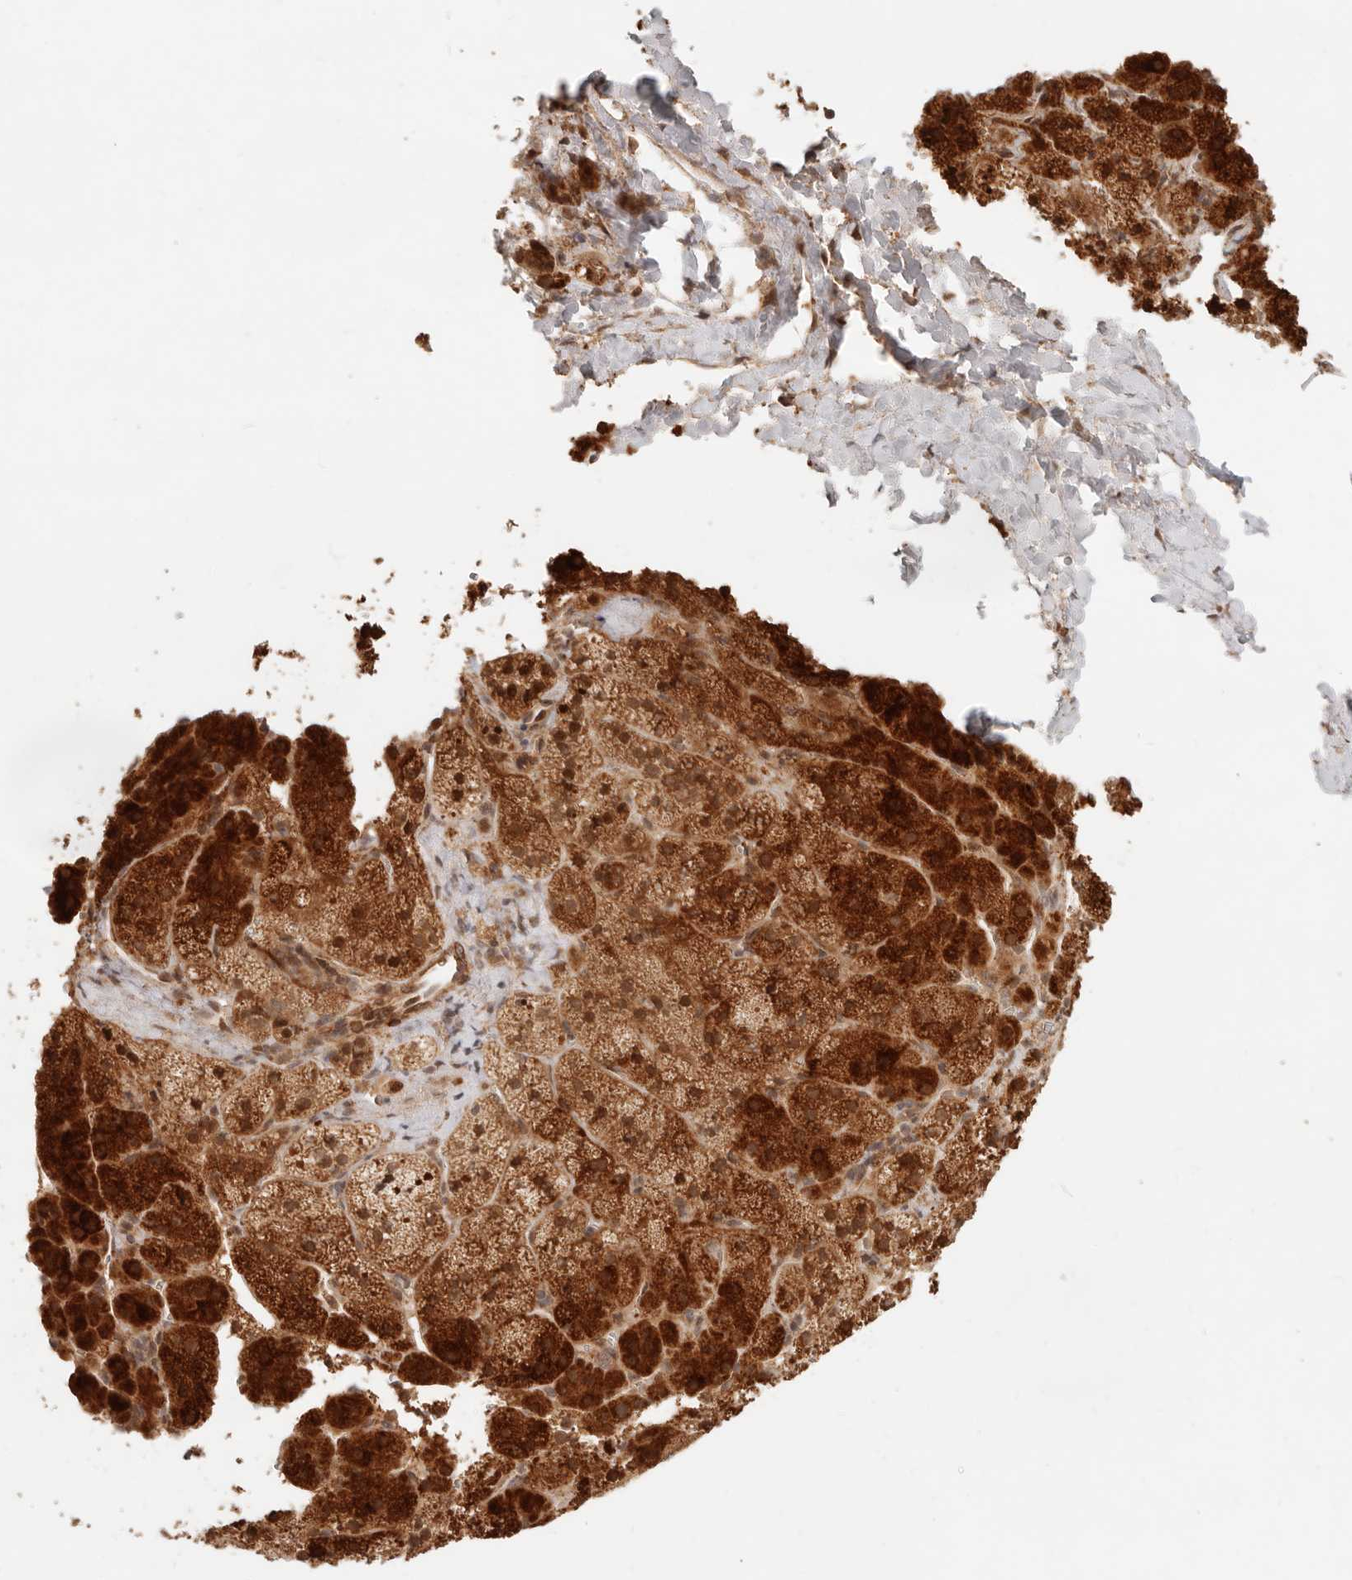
{"staining": {"intensity": "strong", "quantity": ">75%", "location": "cytoplasmic/membranous"}, "tissue": "adrenal gland", "cell_type": "Glandular cells", "image_type": "normal", "snomed": [{"axis": "morphology", "description": "Normal tissue, NOS"}, {"axis": "topography", "description": "Adrenal gland"}], "caption": "A high amount of strong cytoplasmic/membranous positivity is appreciated in approximately >75% of glandular cells in benign adrenal gland. (brown staining indicates protein expression, while blue staining denotes nuclei).", "gene": "BAALC", "patient": {"sex": "female", "age": 44}}